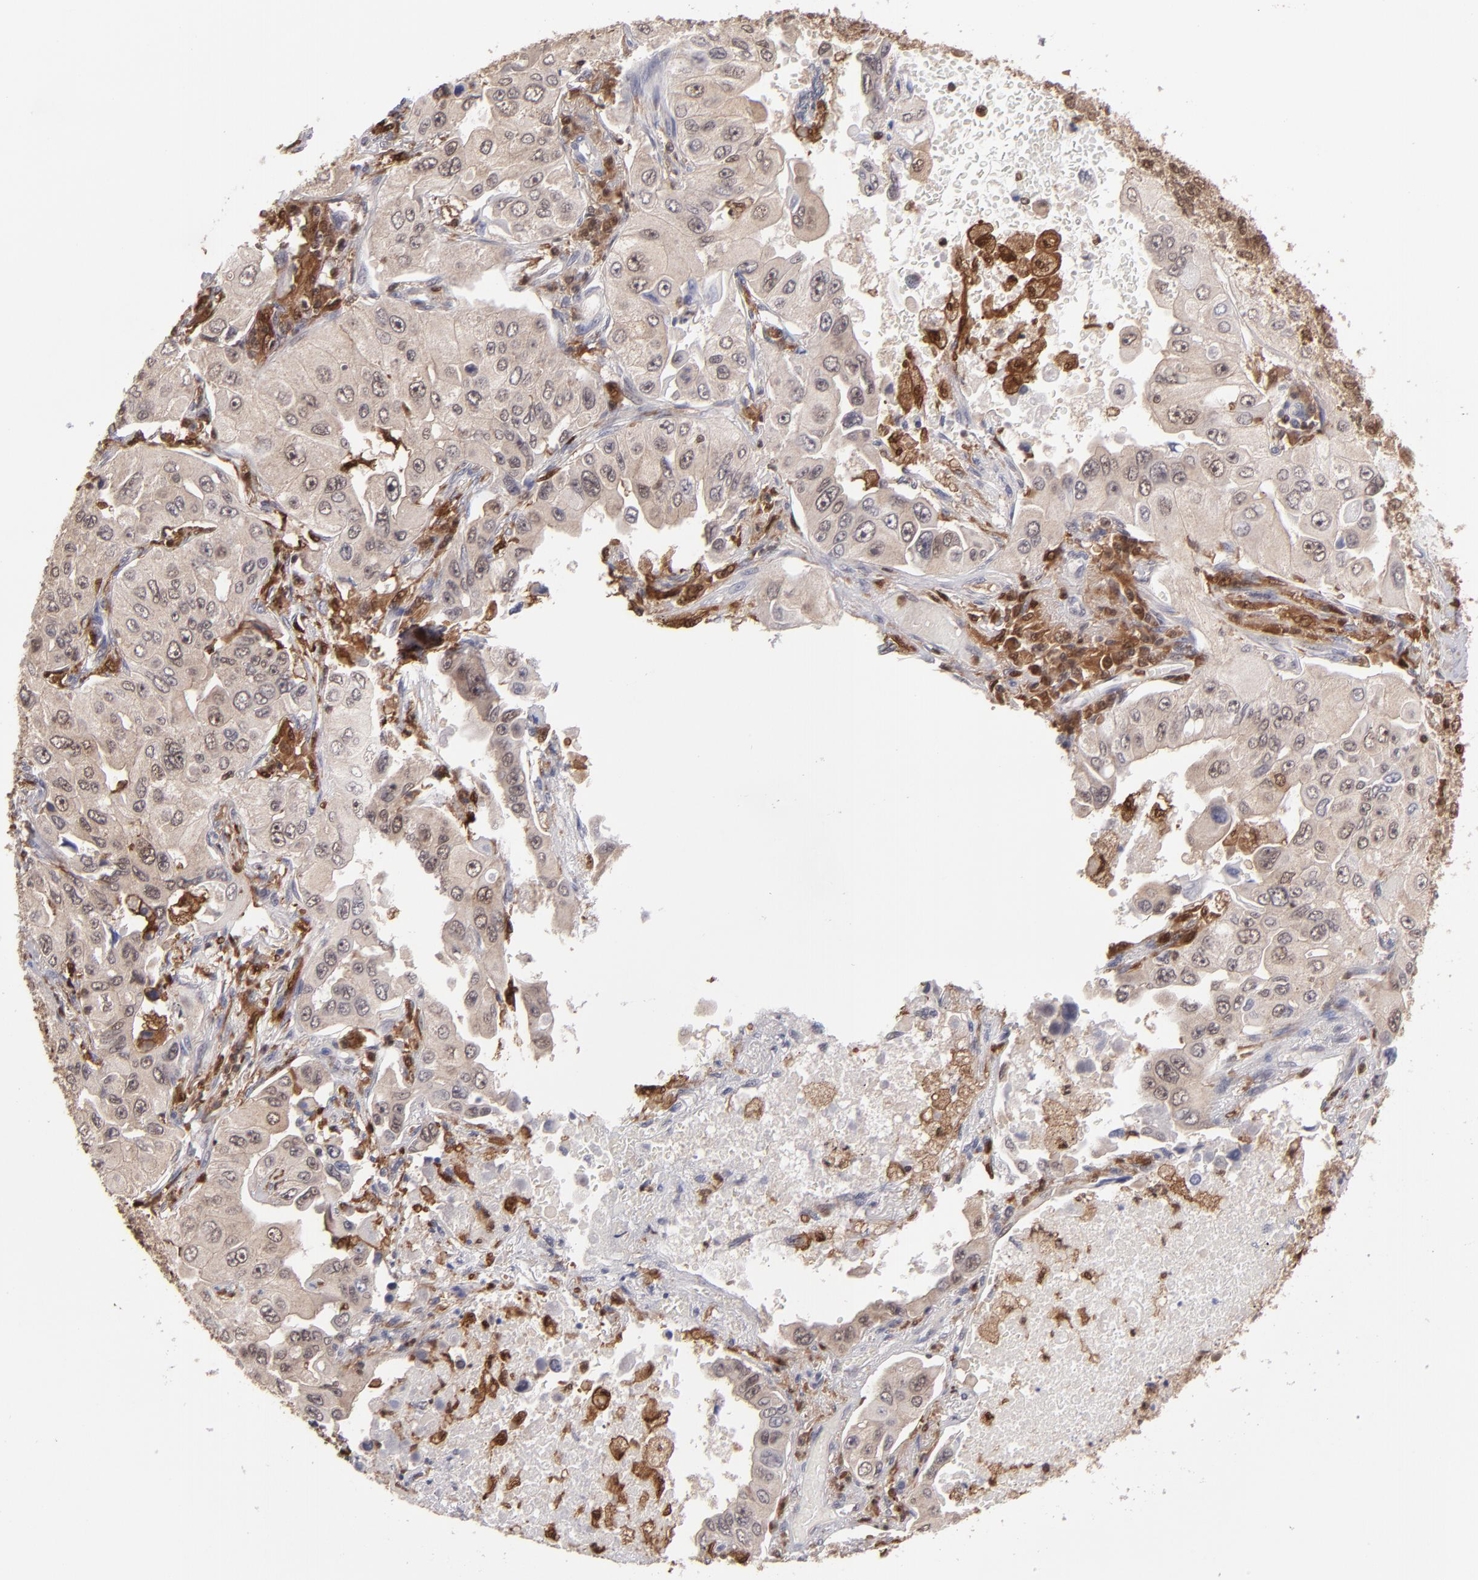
{"staining": {"intensity": "weak", "quantity": ">75%", "location": "cytoplasmic/membranous,nuclear"}, "tissue": "lung cancer", "cell_type": "Tumor cells", "image_type": "cancer", "snomed": [{"axis": "morphology", "description": "Adenocarcinoma, NOS"}, {"axis": "topography", "description": "Lung"}], "caption": "Protein staining exhibits weak cytoplasmic/membranous and nuclear positivity in about >75% of tumor cells in lung adenocarcinoma.", "gene": "GRB2", "patient": {"sex": "male", "age": 84}}